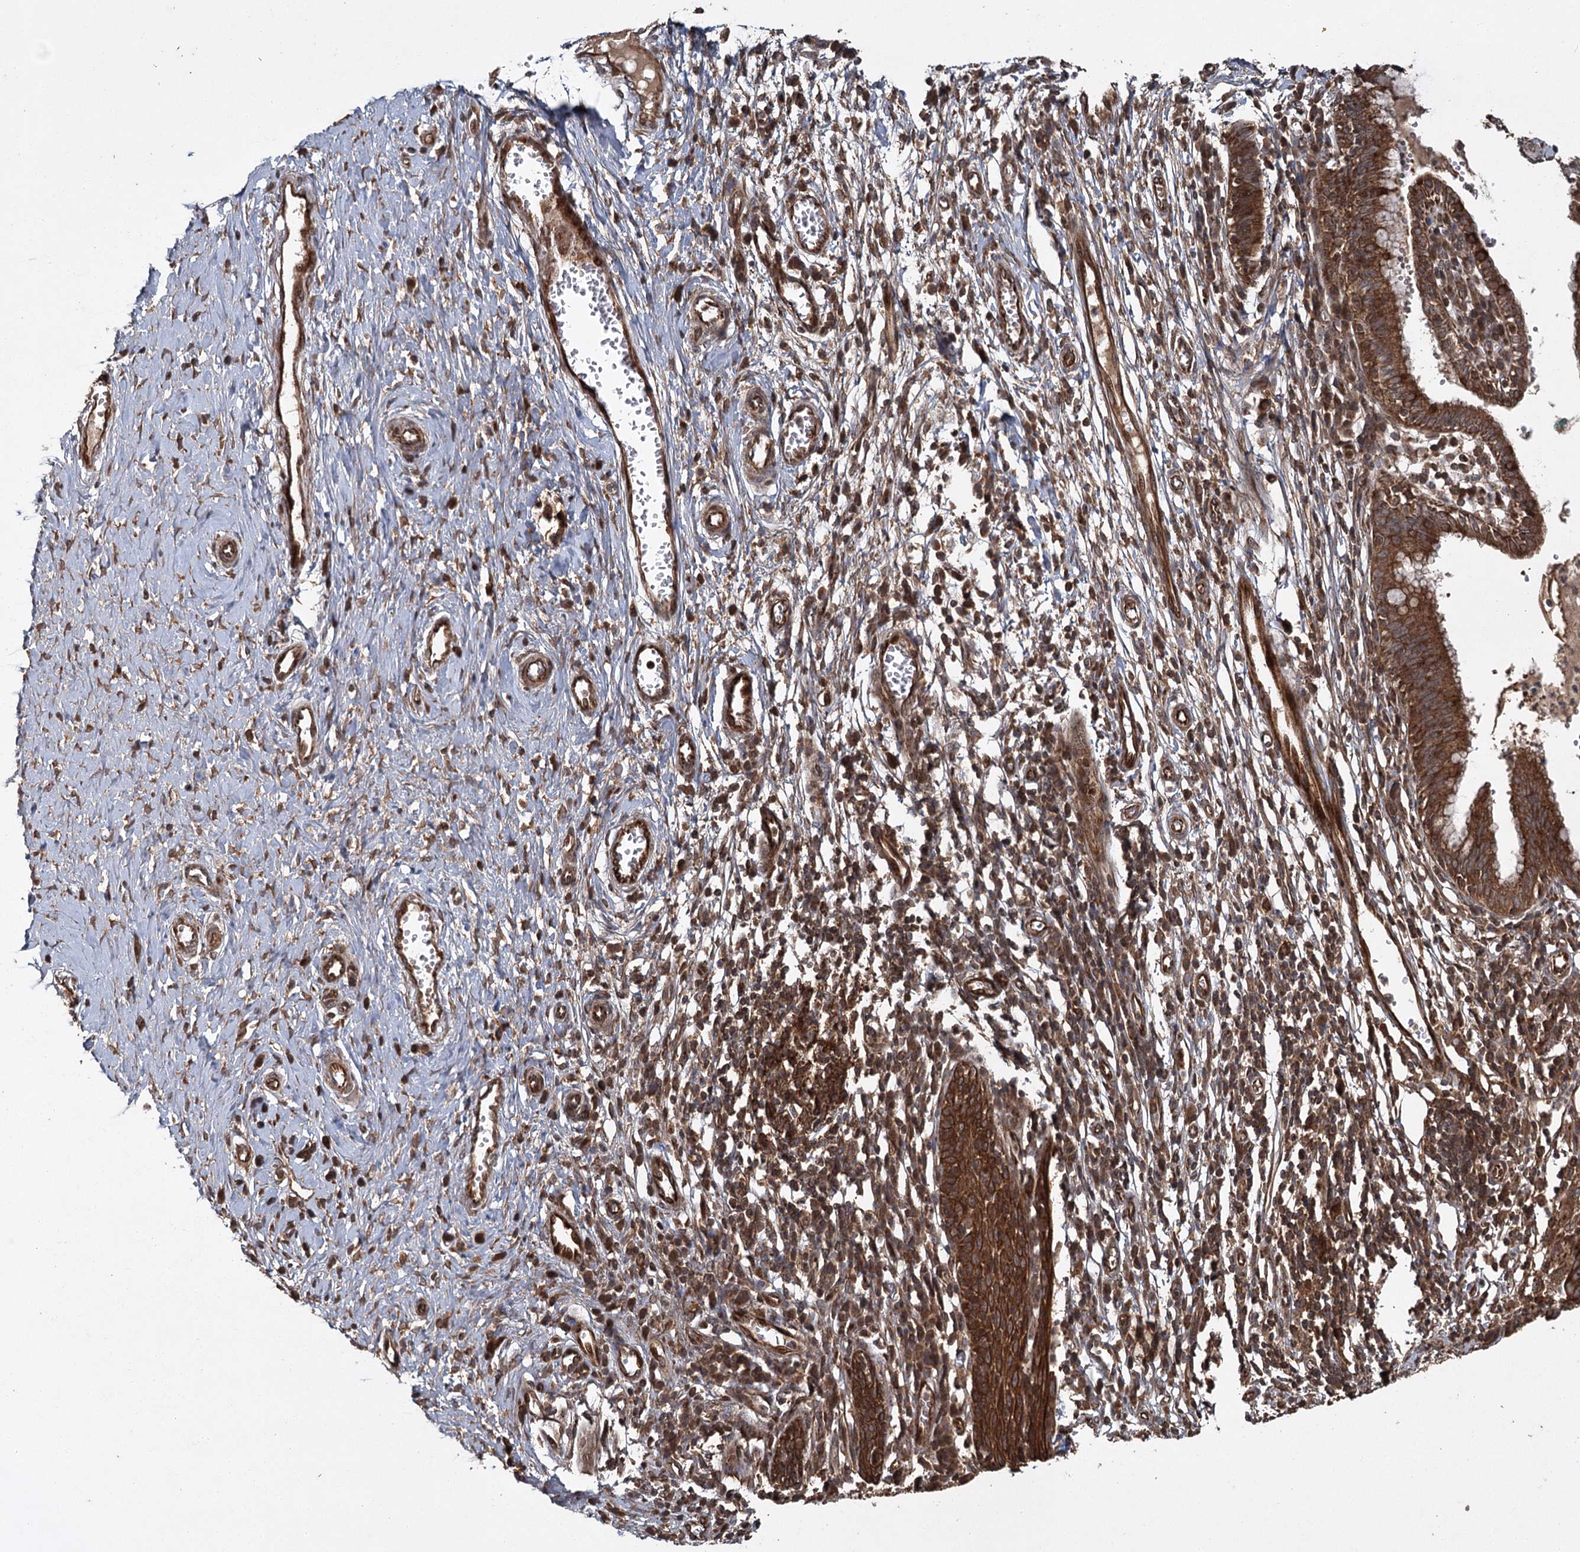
{"staining": {"intensity": "strong", "quantity": "25%-75%", "location": "cytoplasmic/membranous"}, "tissue": "cervix", "cell_type": "Glandular cells", "image_type": "normal", "snomed": [{"axis": "morphology", "description": "Normal tissue, NOS"}, {"axis": "morphology", "description": "Adenocarcinoma, NOS"}, {"axis": "topography", "description": "Cervix"}], "caption": "The micrograph demonstrates immunohistochemical staining of benign cervix. There is strong cytoplasmic/membranous expression is appreciated in about 25%-75% of glandular cells.", "gene": "RPAP3", "patient": {"sex": "female", "age": 29}}